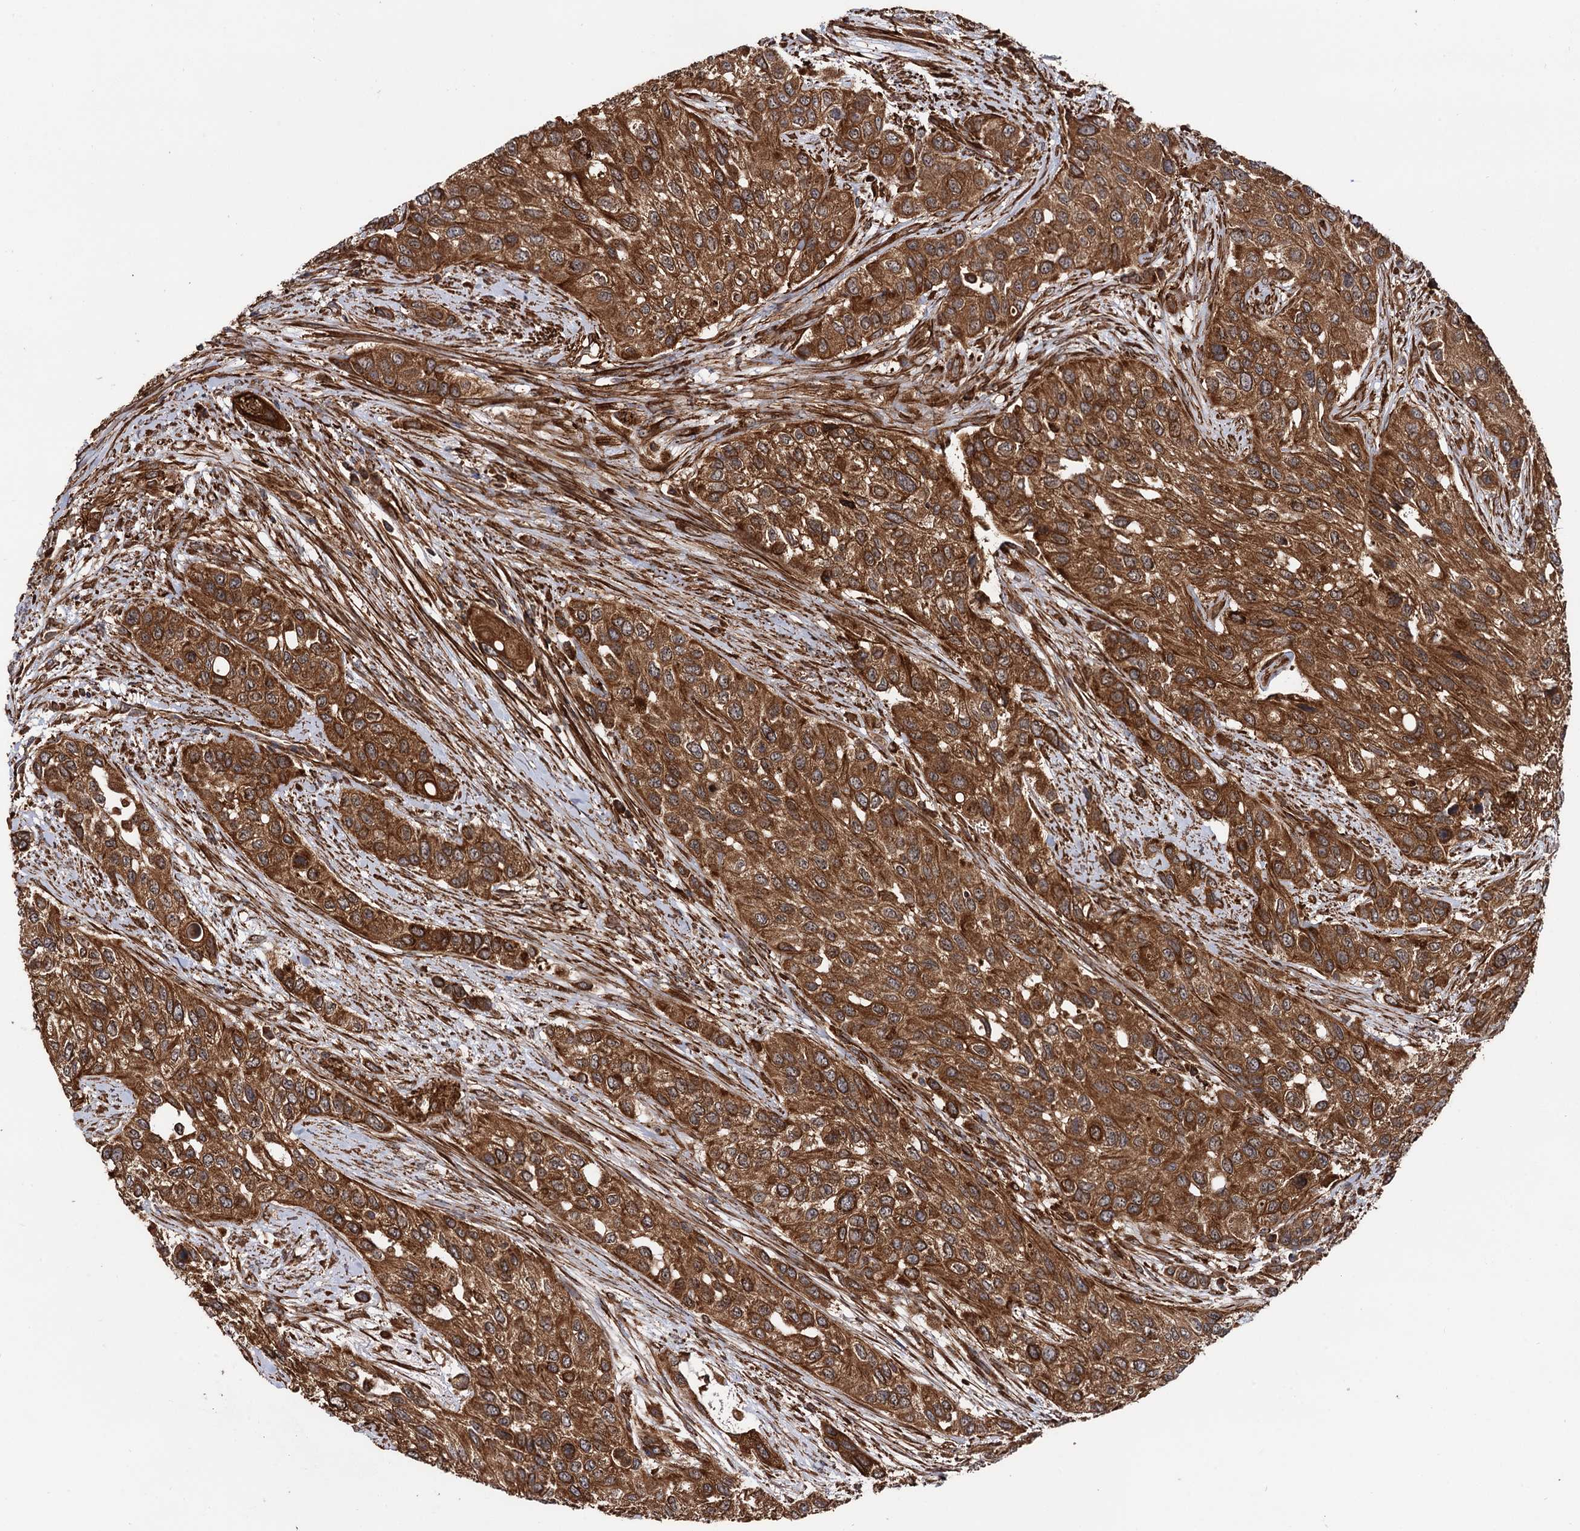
{"staining": {"intensity": "strong", "quantity": ">75%", "location": "cytoplasmic/membranous"}, "tissue": "urothelial cancer", "cell_type": "Tumor cells", "image_type": "cancer", "snomed": [{"axis": "morphology", "description": "Normal tissue, NOS"}, {"axis": "morphology", "description": "Urothelial carcinoma, High grade"}, {"axis": "topography", "description": "Vascular tissue"}, {"axis": "topography", "description": "Urinary bladder"}], "caption": "Immunohistochemical staining of urothelial cancer demonstrates strong cytoplasmic/membranous protein staining in about >75% of tumor cells.", "gene": "ATP8B4", "patient": {"sex": "female", "age": 56}}